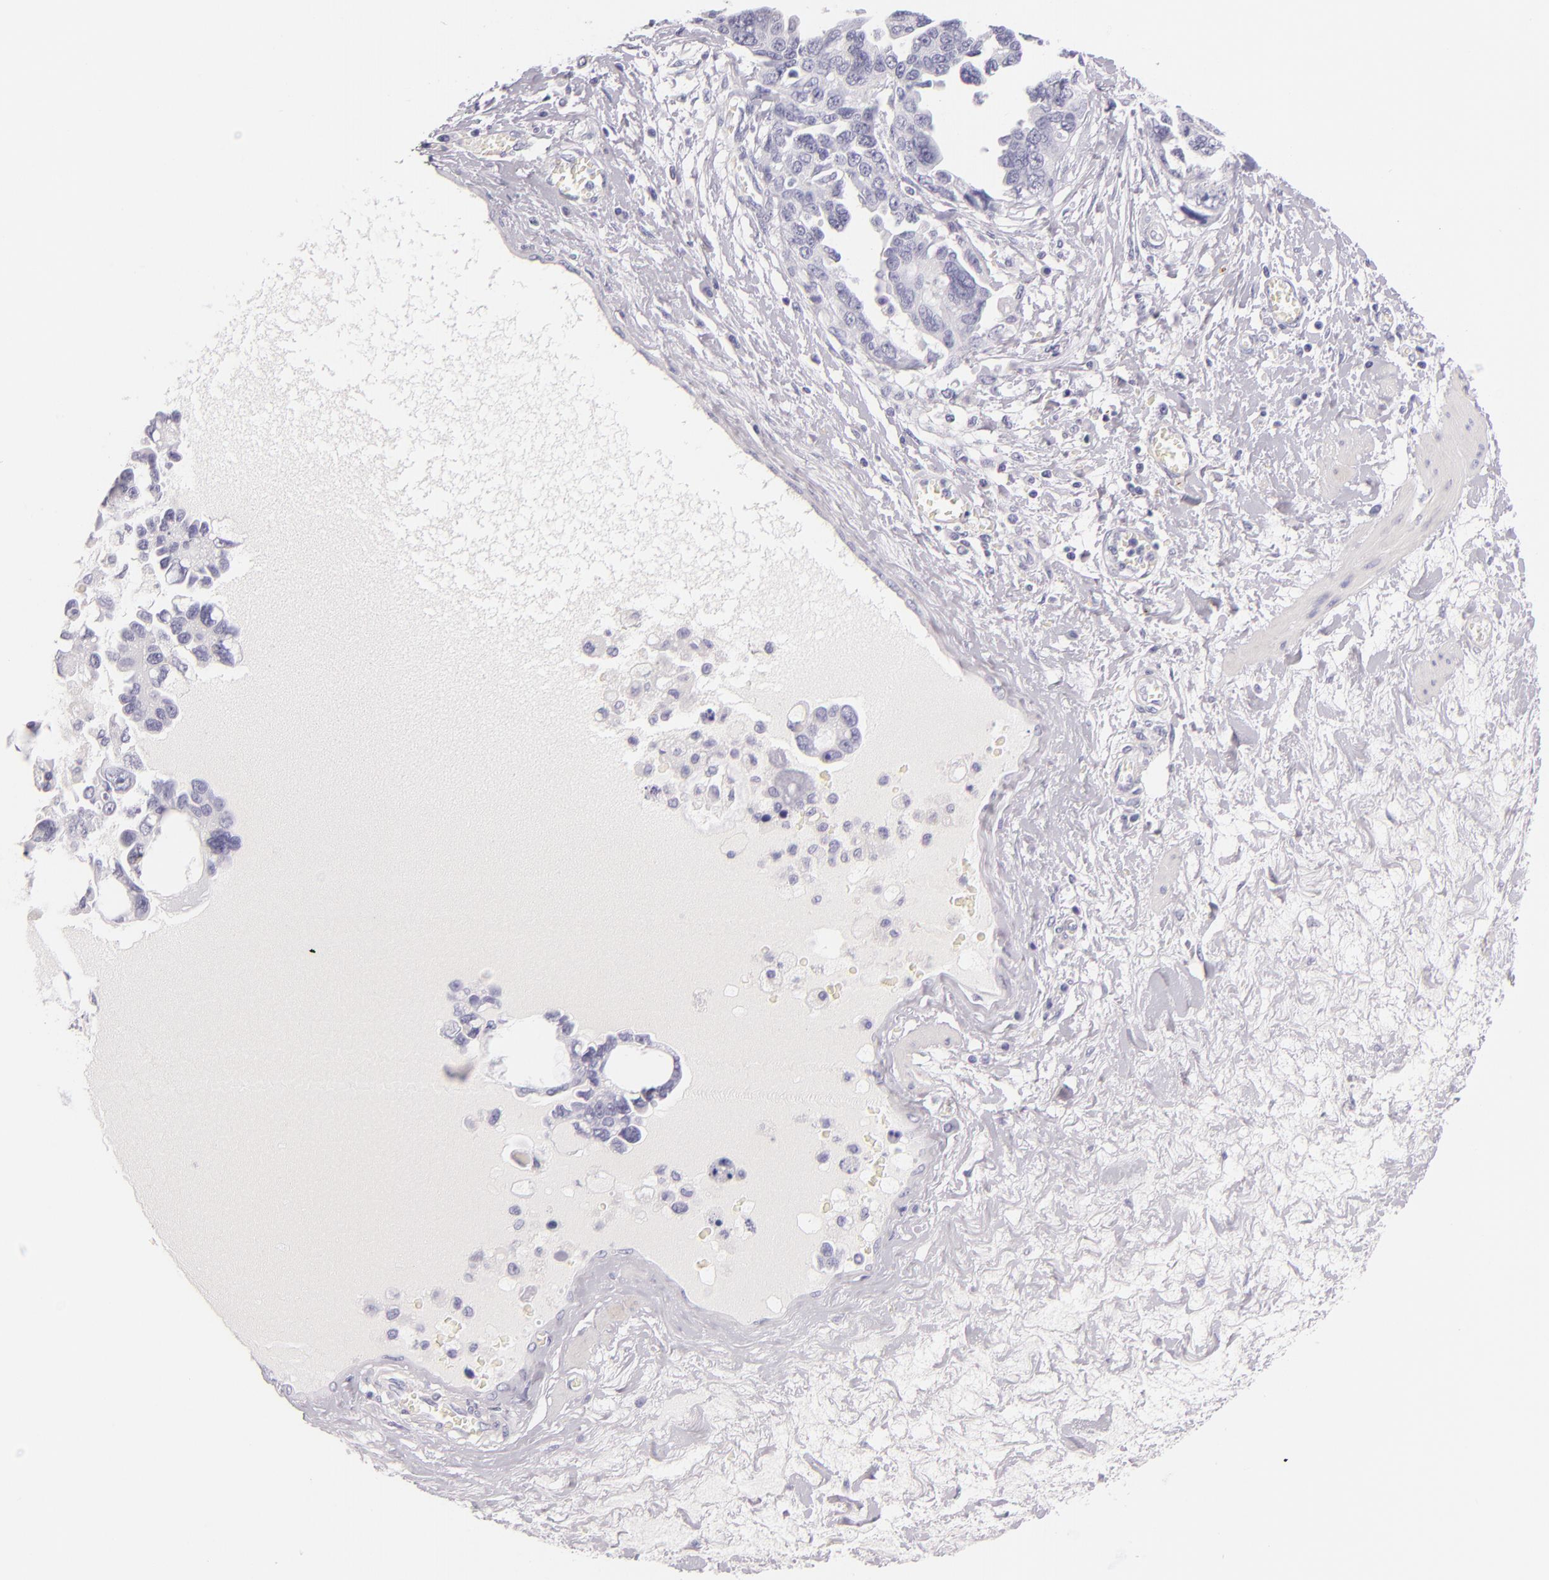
{"staining": {"intensity": "negative", "quantity": "none", "location": "none"}, "tissue": "ovarian cancer", "cell_type": "Tumor cells", "image_type": "cancer", "snomed": [{"axis": "morphology", "description": "Cystadenocarcinoma, serous, NOS"}, {"axis": "topography", "description": "Ovary"}], "caption": "This is an immunohistochemistry micrograph of ovarian cancer (serous cystadenocarcinoma). There is no staining in tumor cells.", "gene": "INA", "patient": {"sex": "female", "age": 63}}